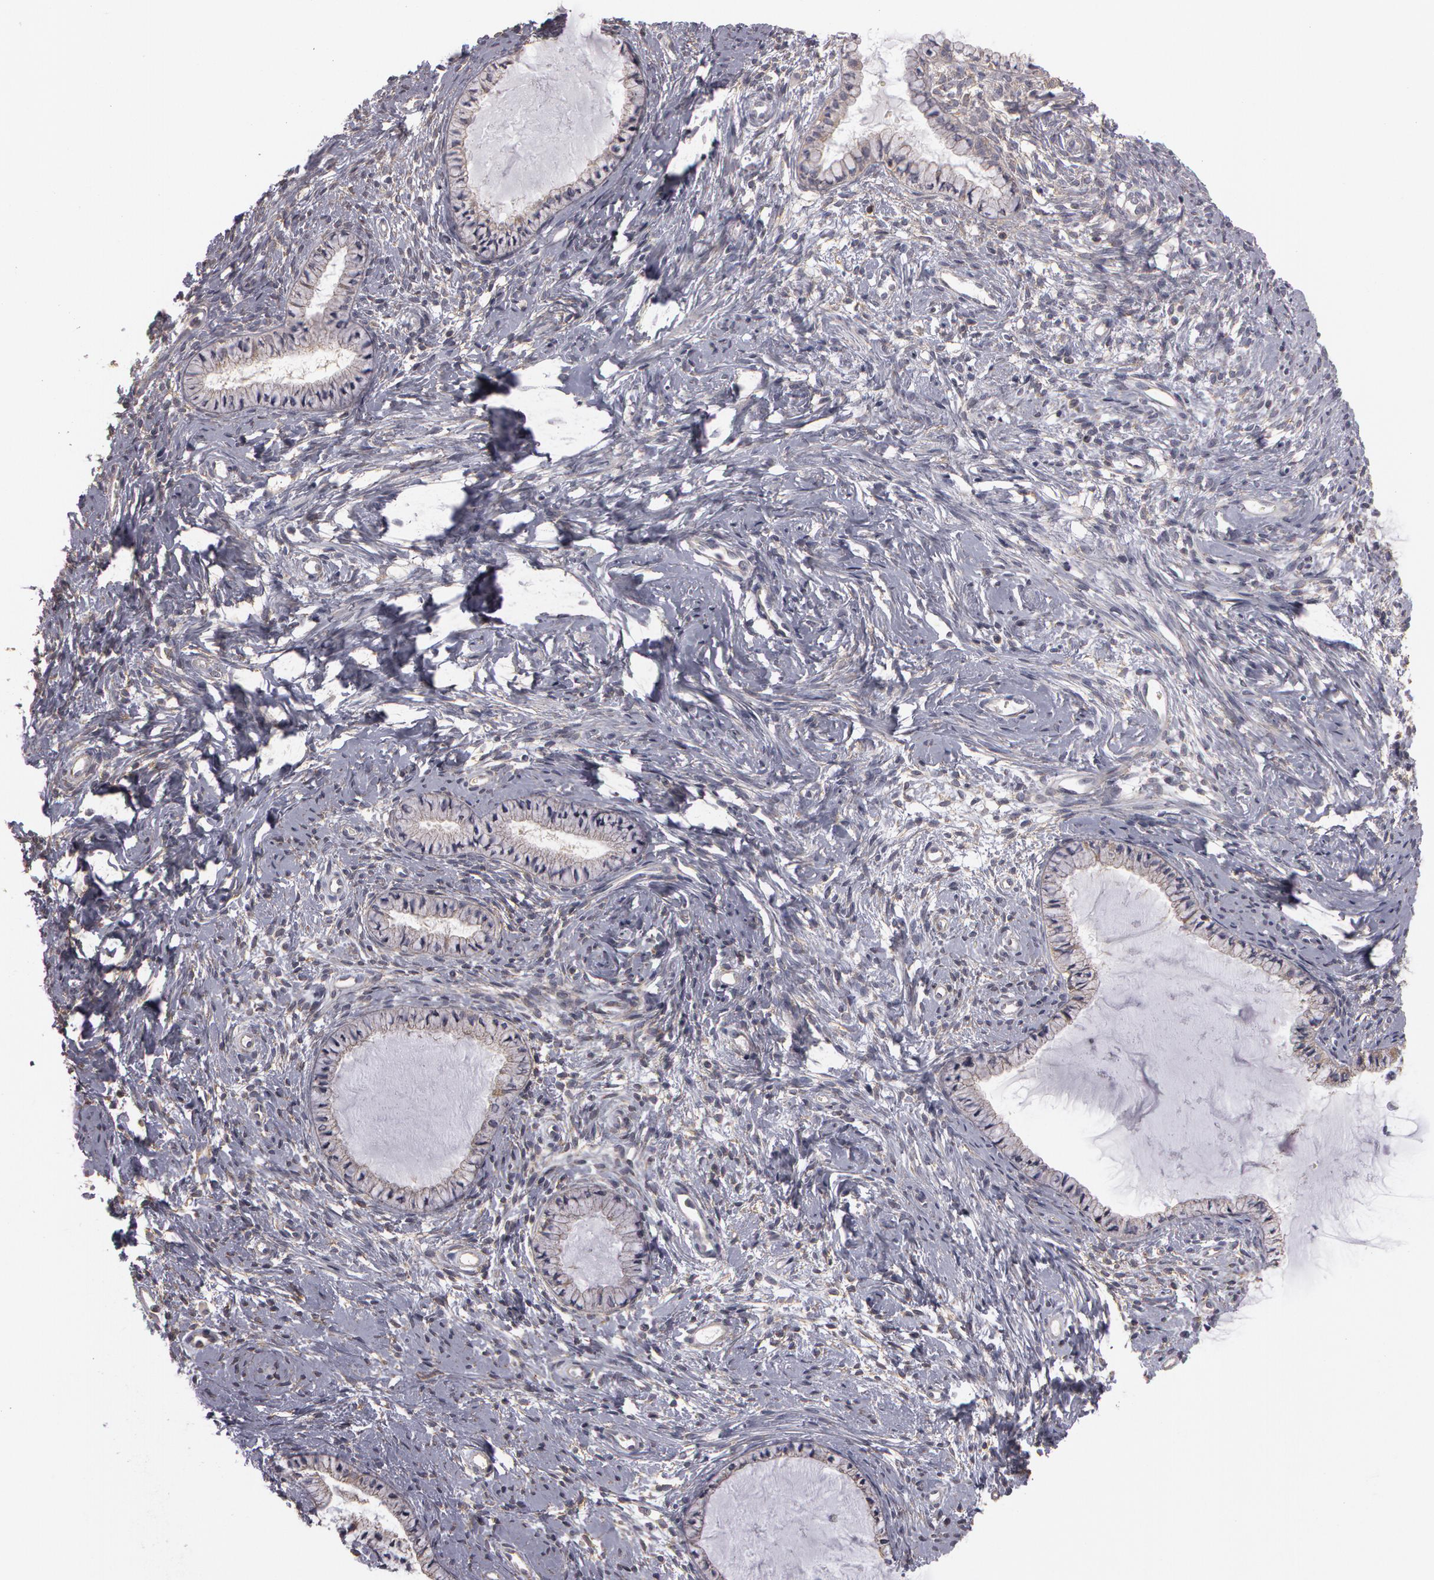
{"staining": {"intensity": "negative", "quantity": "none", "location": "none"}, "tissue": "cervix", "cell_type": "Glandular cells", "image_type": "normal", "snomed": [{"axis": "morphology", "description": "Normal tissue, NOS"}, {"axis": "topography", "description": "Cervix"}], "caption": "The micrograph displays no staining of glandular cells in benign cervix.", "gene": "NEK9", "patient": {"sex": "female", "age": 70}}